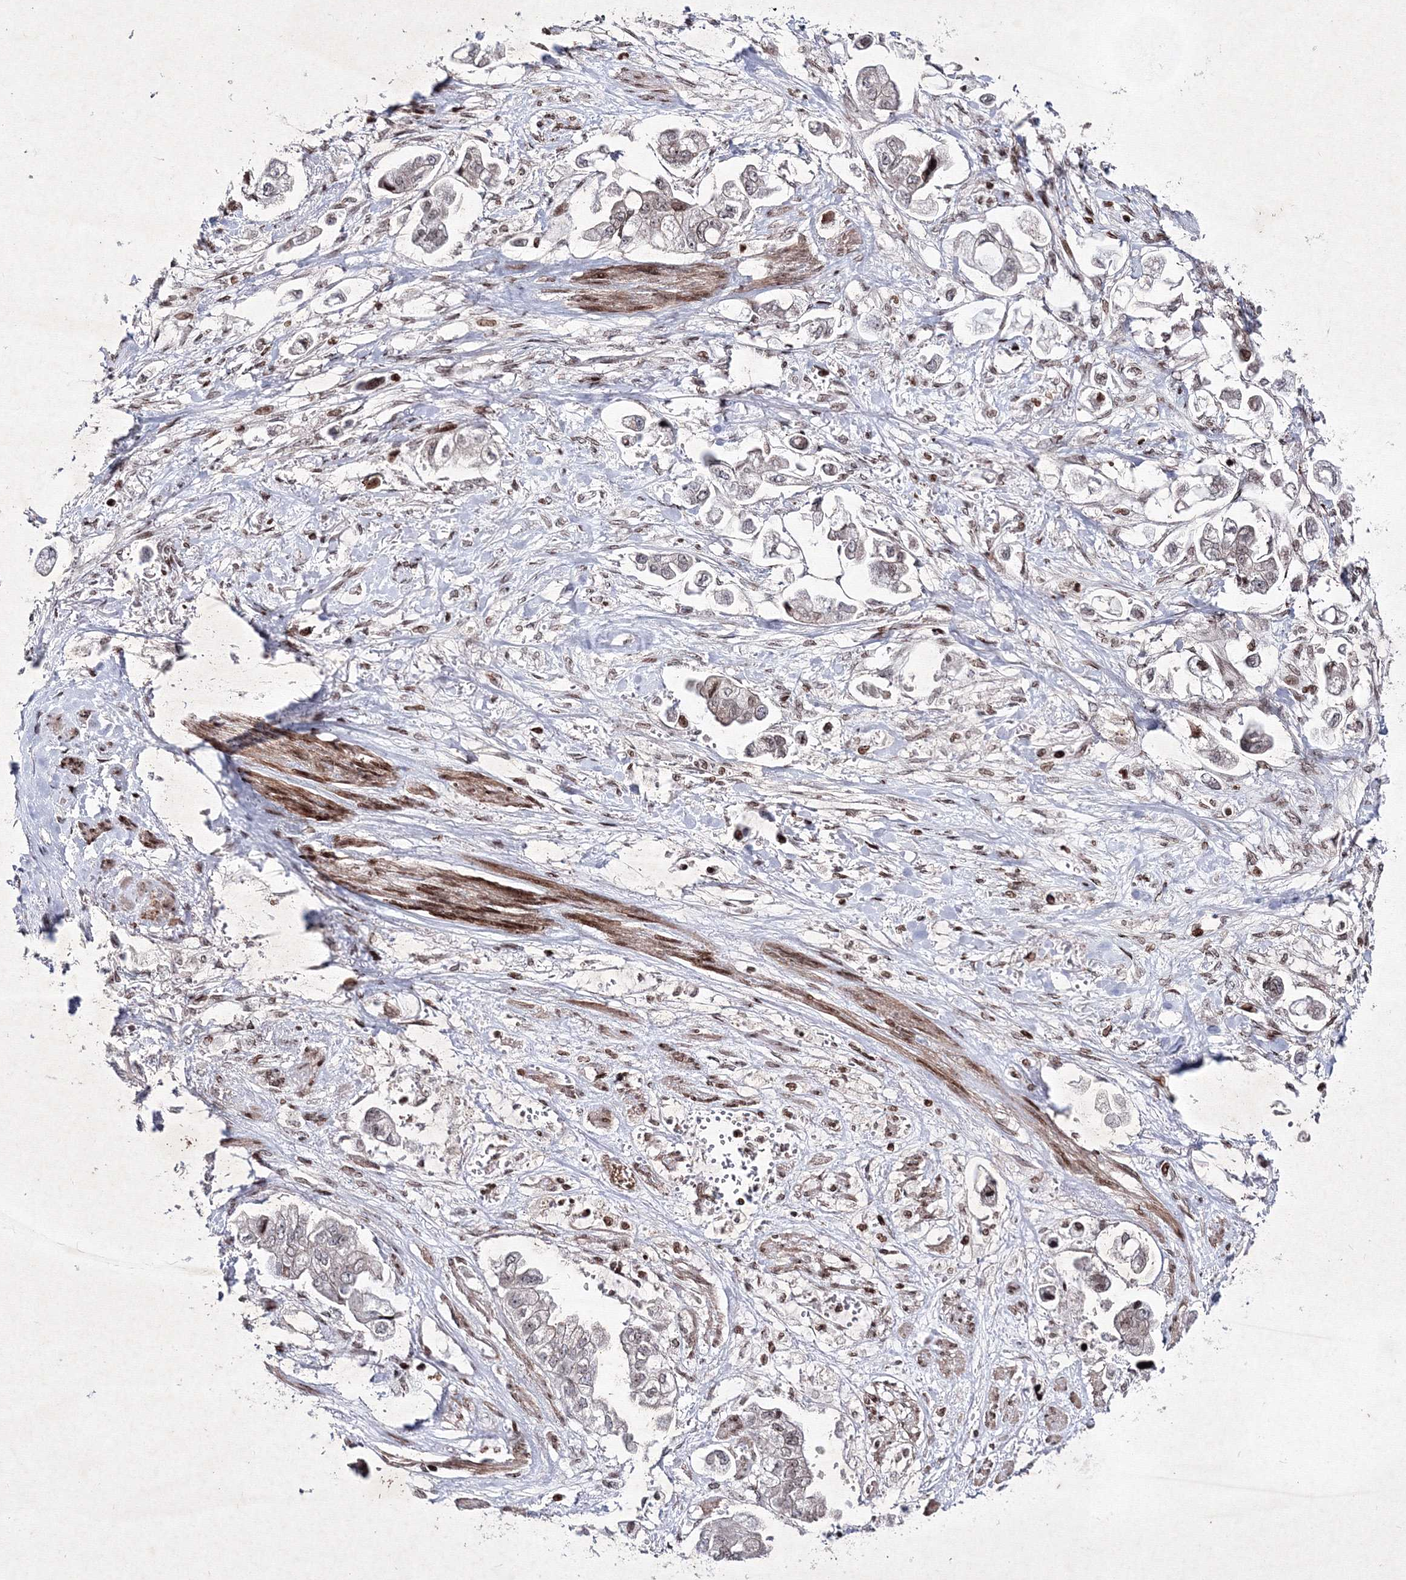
{"staining": {"intensity": "negative", "quantity": "none", "location": "none"}, "tissue": "stomach cancer", "cell_type": "Tumor cells", "image_type": "cancer", "snomed": [{"axis": "morphology", "description": "Adenocarcinoma, NOS"}, {"axis": "topography", "description": "Stomach"}], "caption": "Human adenocarcinoma (stomach) stained for a protein using immunohistochemistry (IHC) exhibits no expression in tumor cells.", "gene": "SMIM29", "patient": {"sex": "male", "age": 62}}